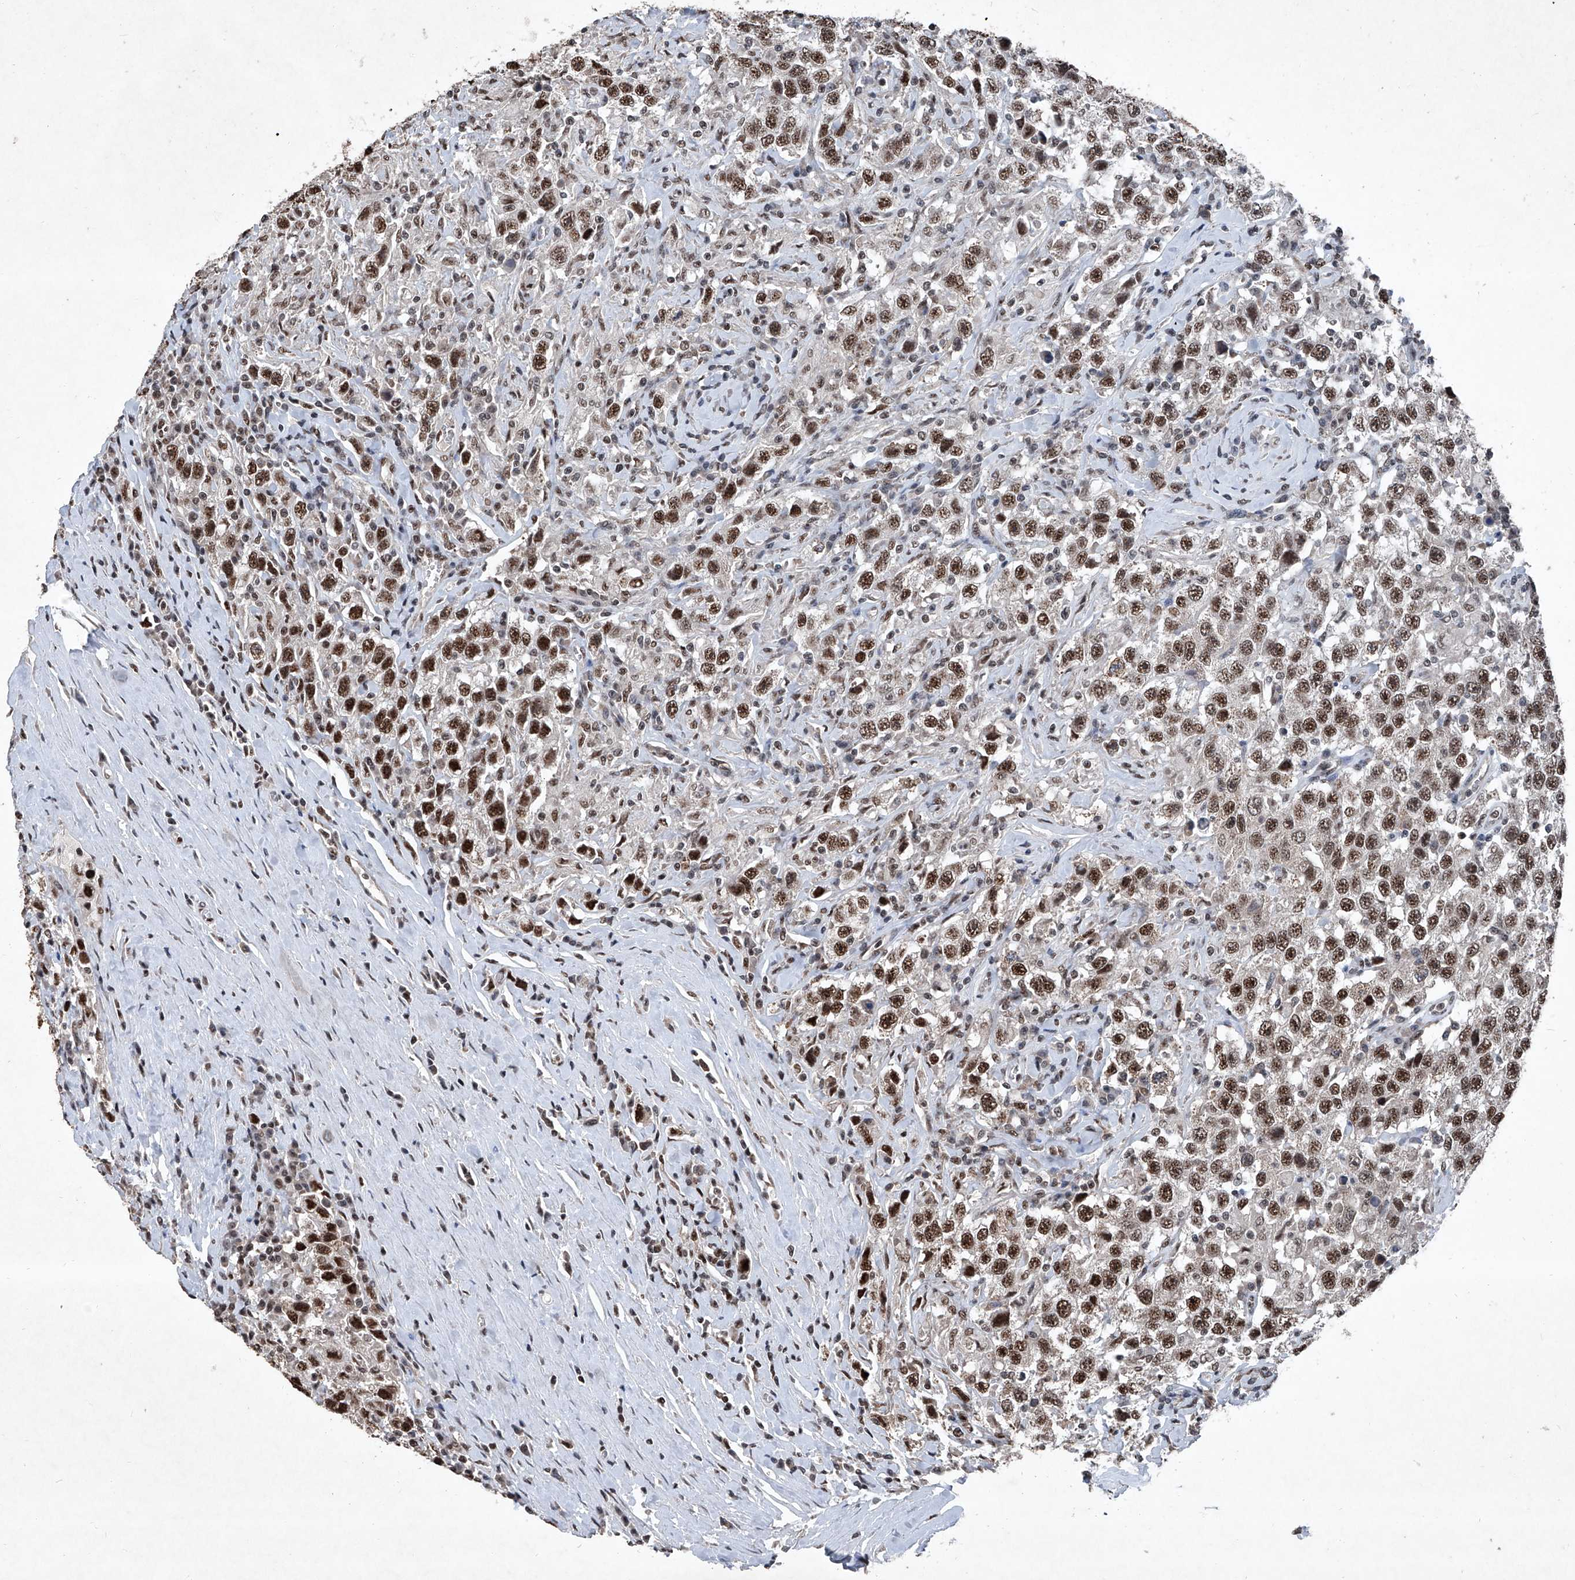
{"staining": {"intensity": "strong", "quantity": ">75%", "location": "nuclear"}, "tissue": "testis cancer", "cell_type": "Tumor cells", "image_type": "cancer", "snomed": [{"axis": "morphology", "description": "Seminoma, NOS"}, {"axis": "topography", "description": "Testis"}], "caption": "Protein expression analysis of human testis cancer (seminoma) reveals strong nuclear staining in approximately >75% of tumor cells. The protein of interest is shown in brown color, while the nuclei are stained blue.", "gene": "DDX39B", "patient": {"sex": "male", "age": 41}}